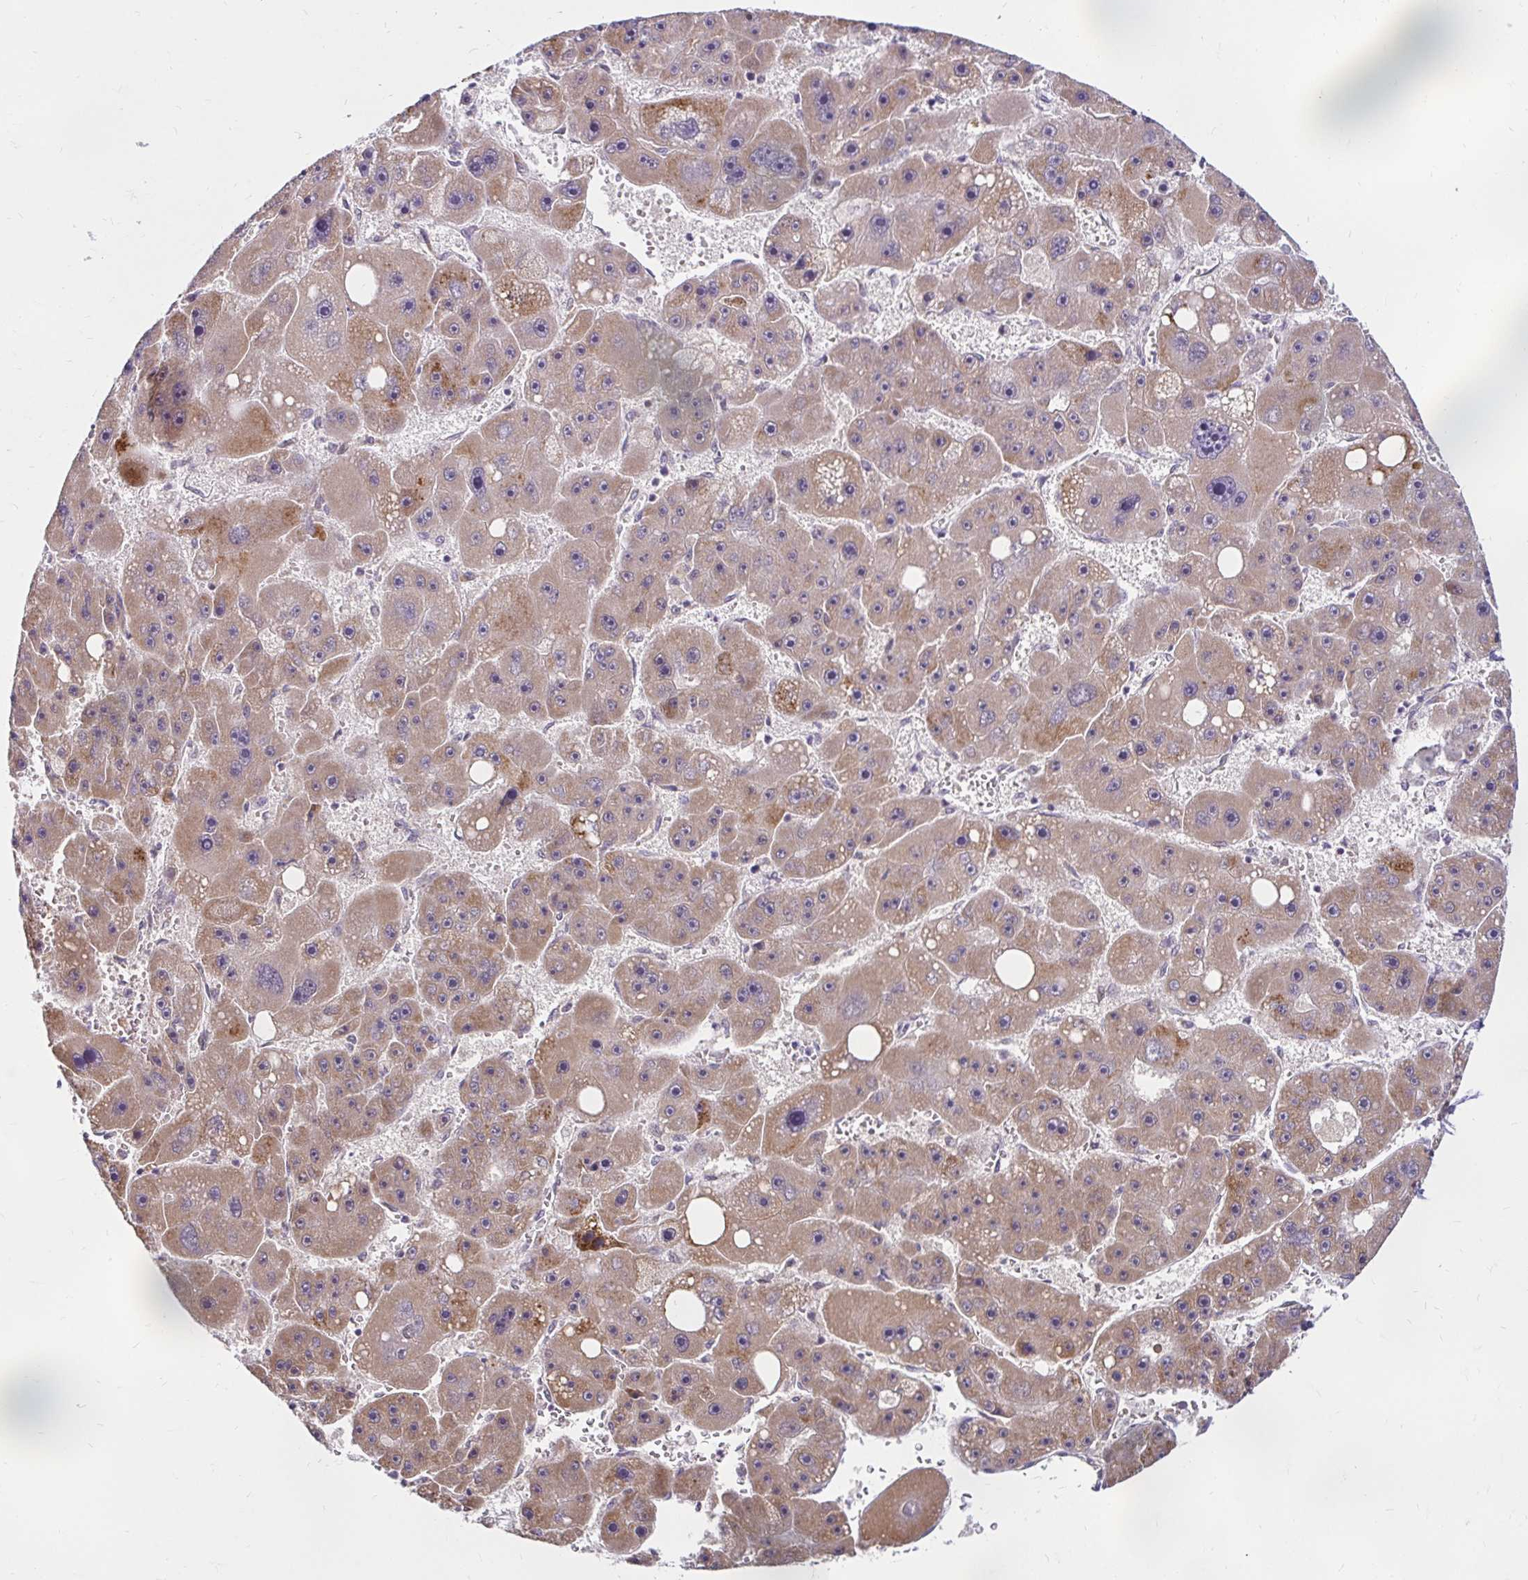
{"staining": {"intensity": "moderate", "quantity": ">75%", "location": "cytoplasmic/membranous"}, "tissue": "liver cancer", "cell_type": "Tumor cells", "image_type": "cancer", "snomed": [{"axis": "morphology", "description": "Carcinoma, Hepatocellular, NOS"}, {"axis": "topography", "description": "Liver"}], "caption": "Moderate cytoplasmic/membranous protein expression is seen in approximately >75% of tumor cells in liver cancer (hepatocellular carcinoma).", "gene": "TIMM50", "patient": {"sex": "female", "age": 61}}